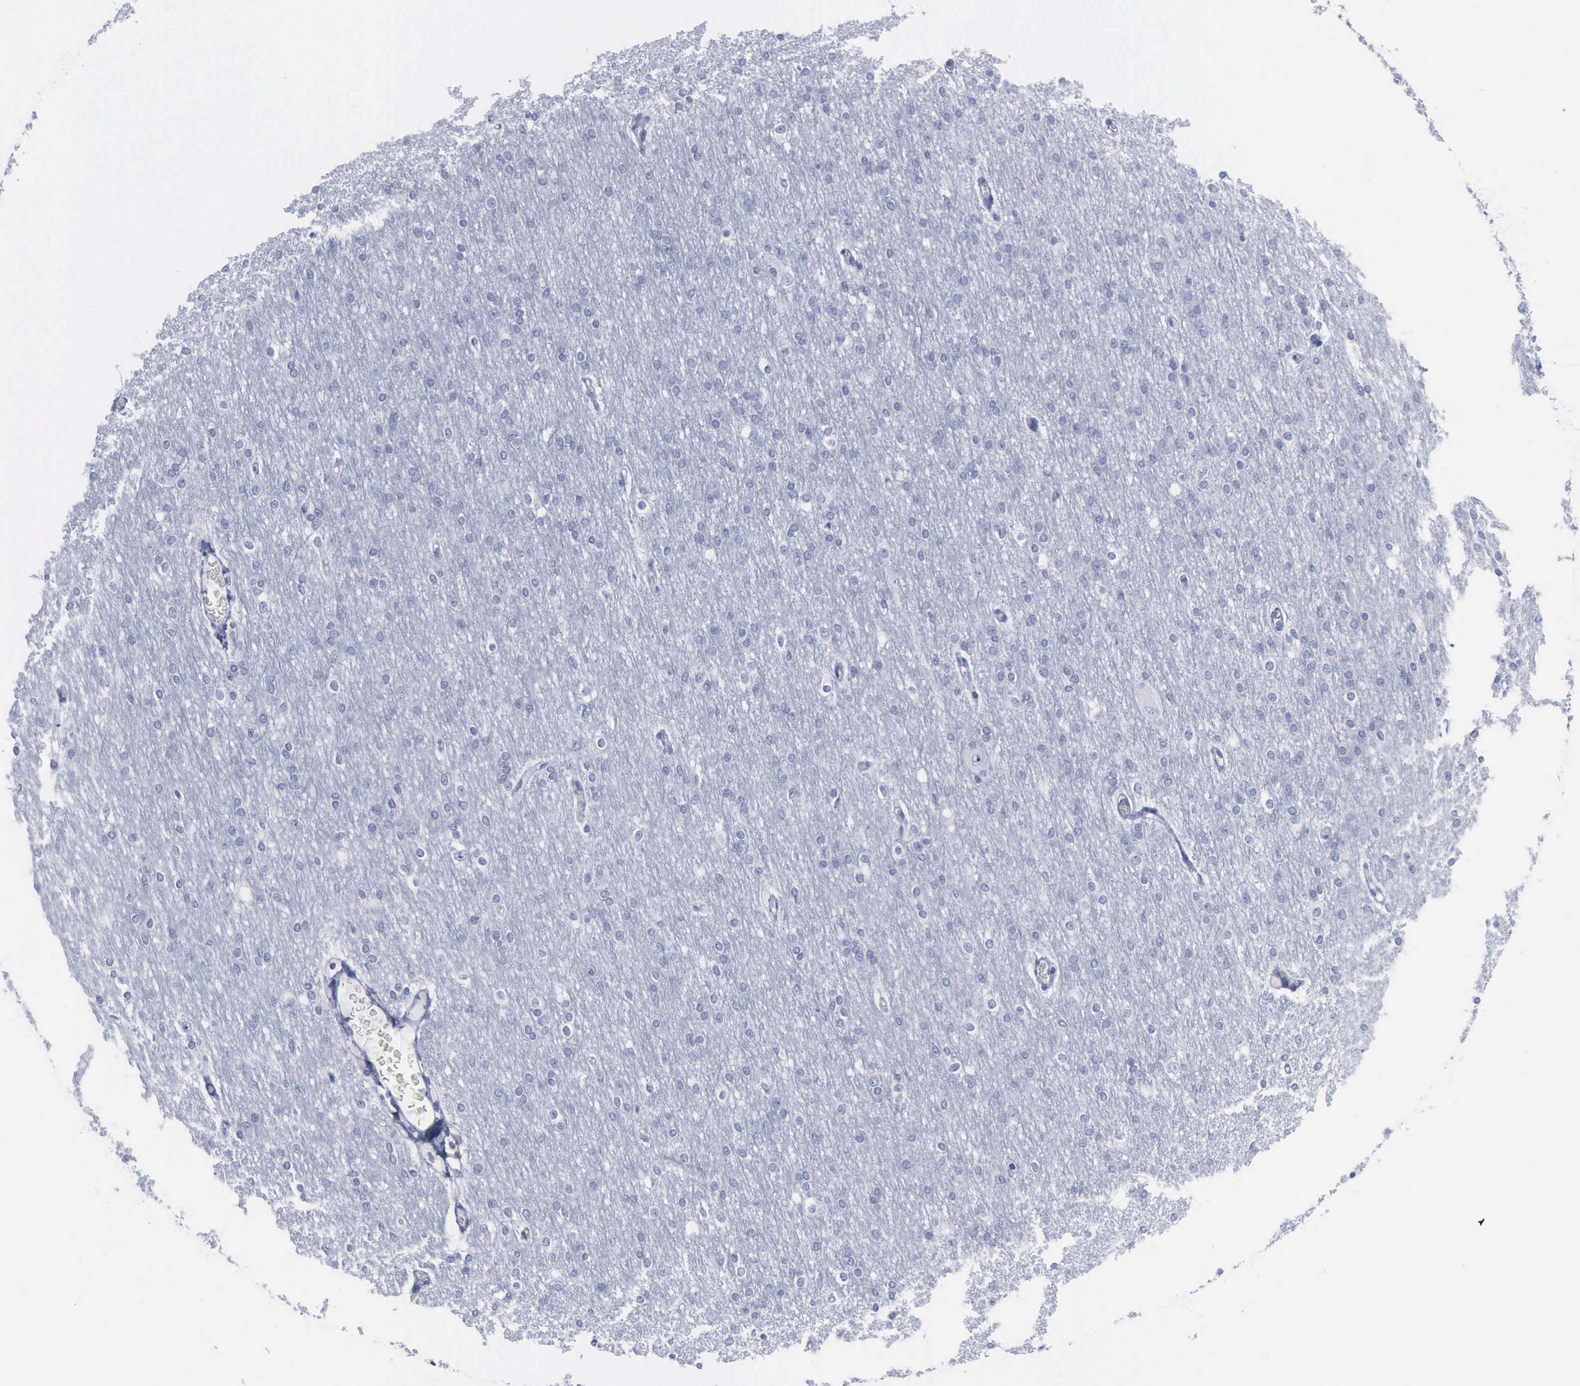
{"staining": {"intensity": "negative", "quantity": "none", "location": "none"}, "tissue": "cerebral cortex", "cell_type": "Endothelial cells", "image_type": "normal", "snomed": [{"axis": "morphology", "description": "Normal tissue, NOS"}, {"axis": "morphology", "description": "Inflammation, NOS"}, {"axis": "topography", "description": "Cerebral cortex"}], "caption": "Endothelial cells are negative for brown protein staining in normal cerebral cortex. The staining was performed using DAB (3,3'-diaminobenzidine) to visualize the protein expression in brown, while the nuclei were stained in blue with hematoxylin (Magnification: 20x).", "gene": "CSTA", "patient": {"sex": "male", "age": 6}}